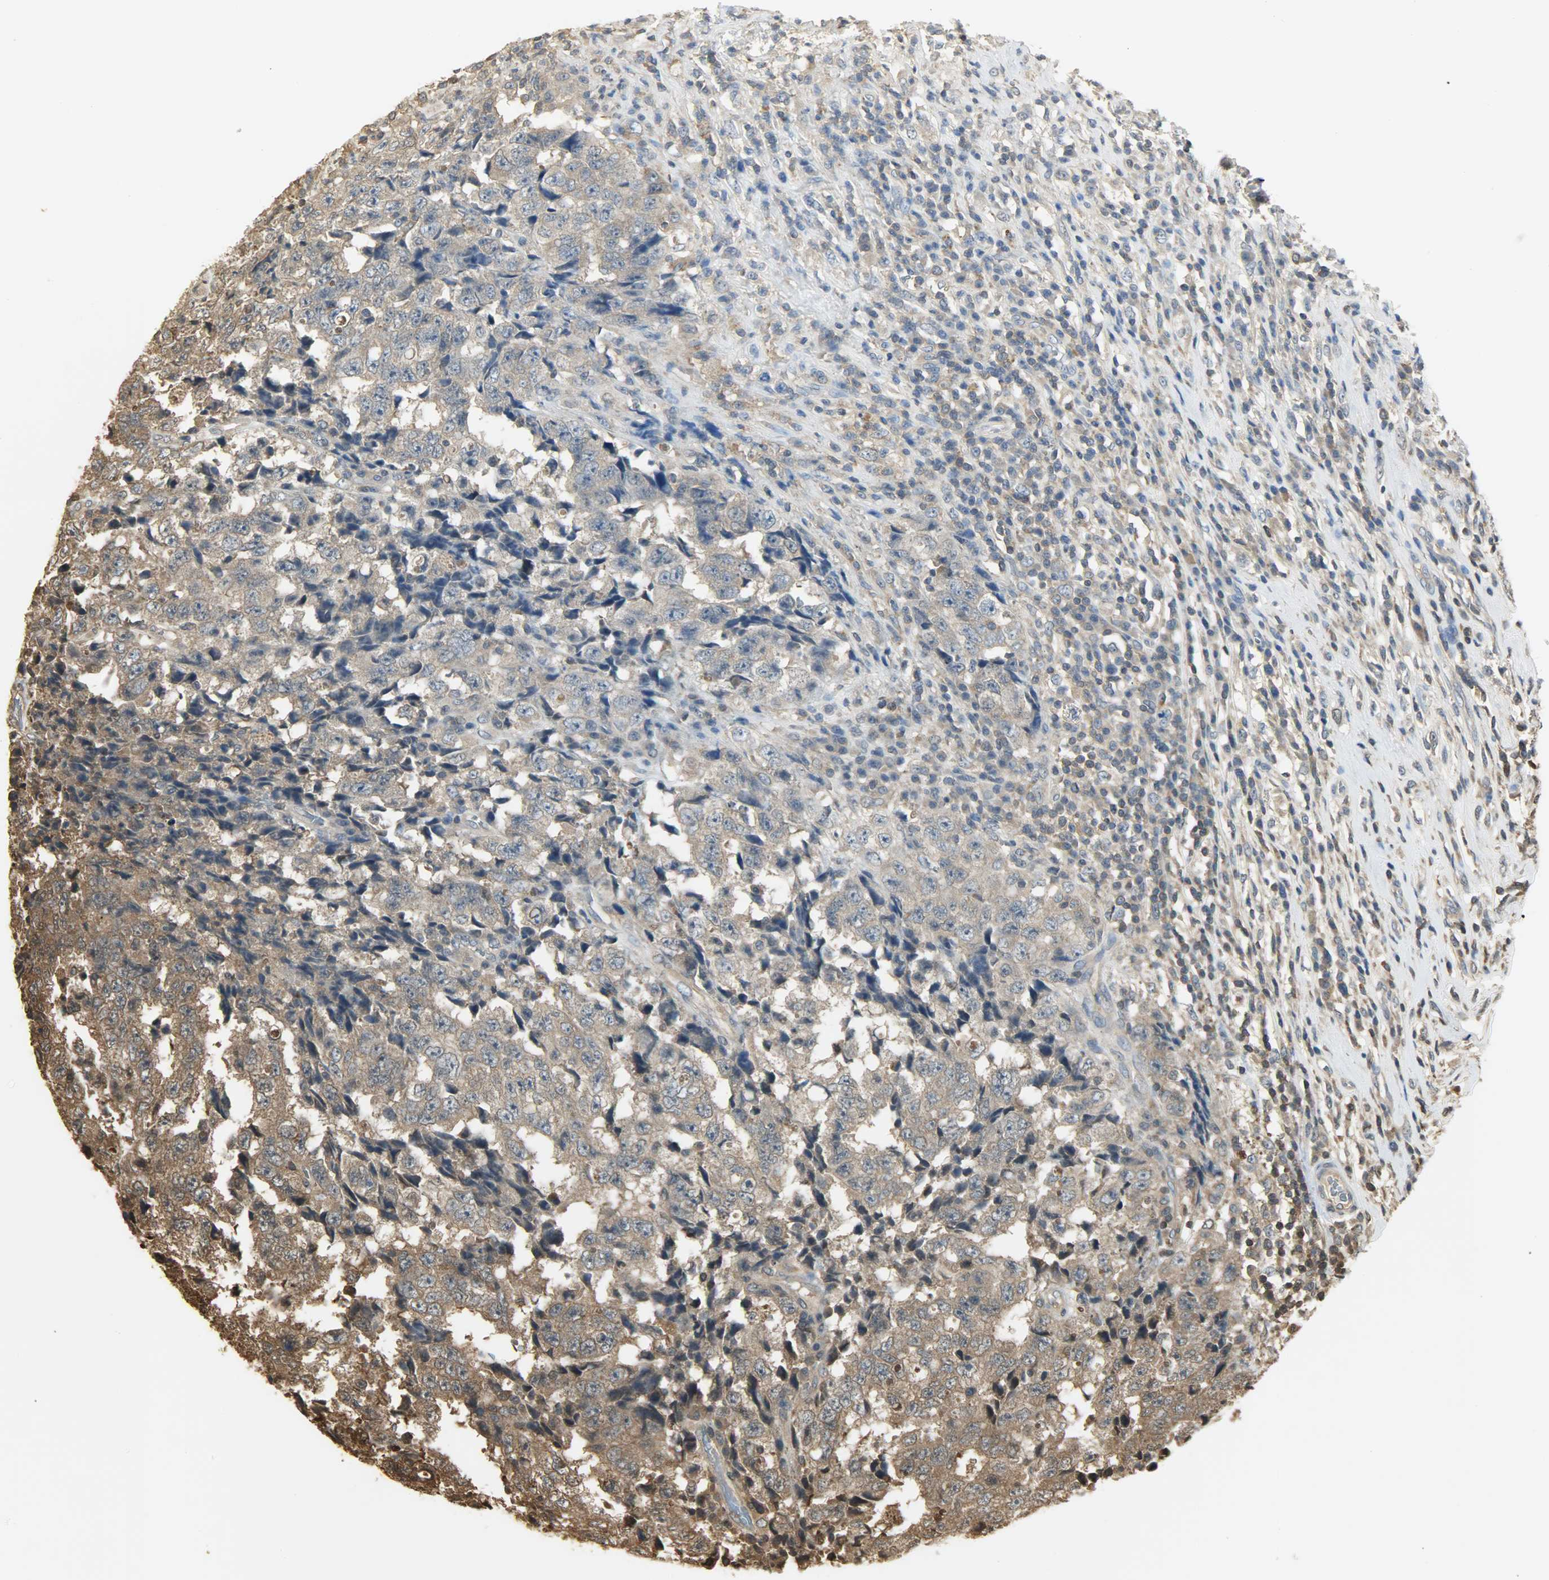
{"staining": {"intensity": "moderate", "quantity": ">75%", "location": "cytoplasmic/membranous"}, "tissue": "testis cancer", "cell_type": "Tumor cells", "image_type": "cancer", "snomed": [{"axis": "morphology", "description": "Necrosis, NOS"}, {"axis": "morphology", "description": "Carcinoma, Embryonal, NOS"}, {"axis": "topography", "description": "Testis"}], "caption": "This photomicrograph displays immunohistochemistry staining of human embryonal carcinoma (testis), with medium moderate cytoplasmic/membranous staining in about >75% of tumor cells.", "gene": "YWHAZ", "patient": {"sex": "male", "age": 19}}